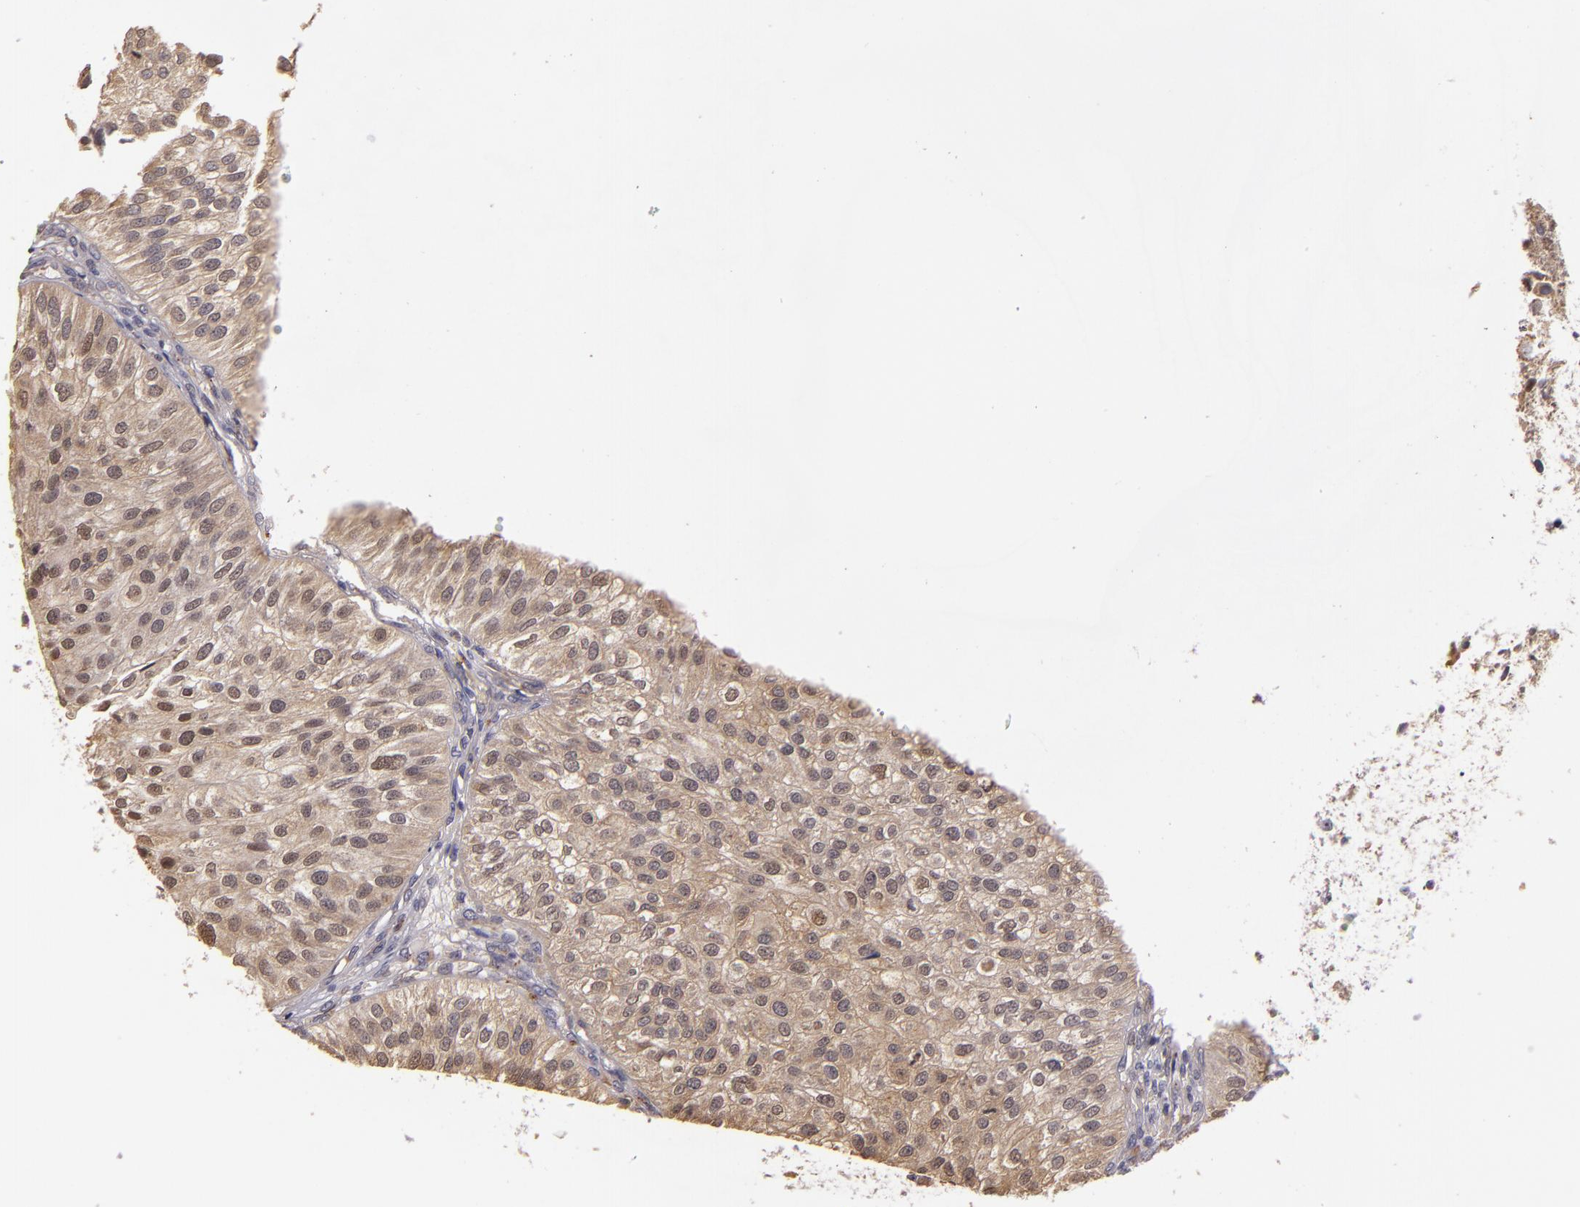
{"staining": {"intensity": "weak", "quantity": ">75%", "location": "cytoplasmic/membranous,nuclear"}, "tissue": "urothelial cancer", "cell_type": "Tumor cells", "image_type": "cancer", "snomed": [{"axis": "morphology", "description": "Urothelial carcinoma, Low grade"}, {"axis": "topography", "description": "Urinary bladder"}], "caption": "An IHC photomicrograph of tumor tissue is shown. Protein staining in brown highlights weak cytoplasmic/membranous and nuclear positivity in urothelial carcinoma (low-grade) within tumor cells. The staining was performed using DAB (3,3'-diaminobenzidine), with brown indicating positive protein expression. Nuclei are stained blue with hematoxylin.", "gene": "SYTL4", "patient": {"sex": "female", "age": 89}}